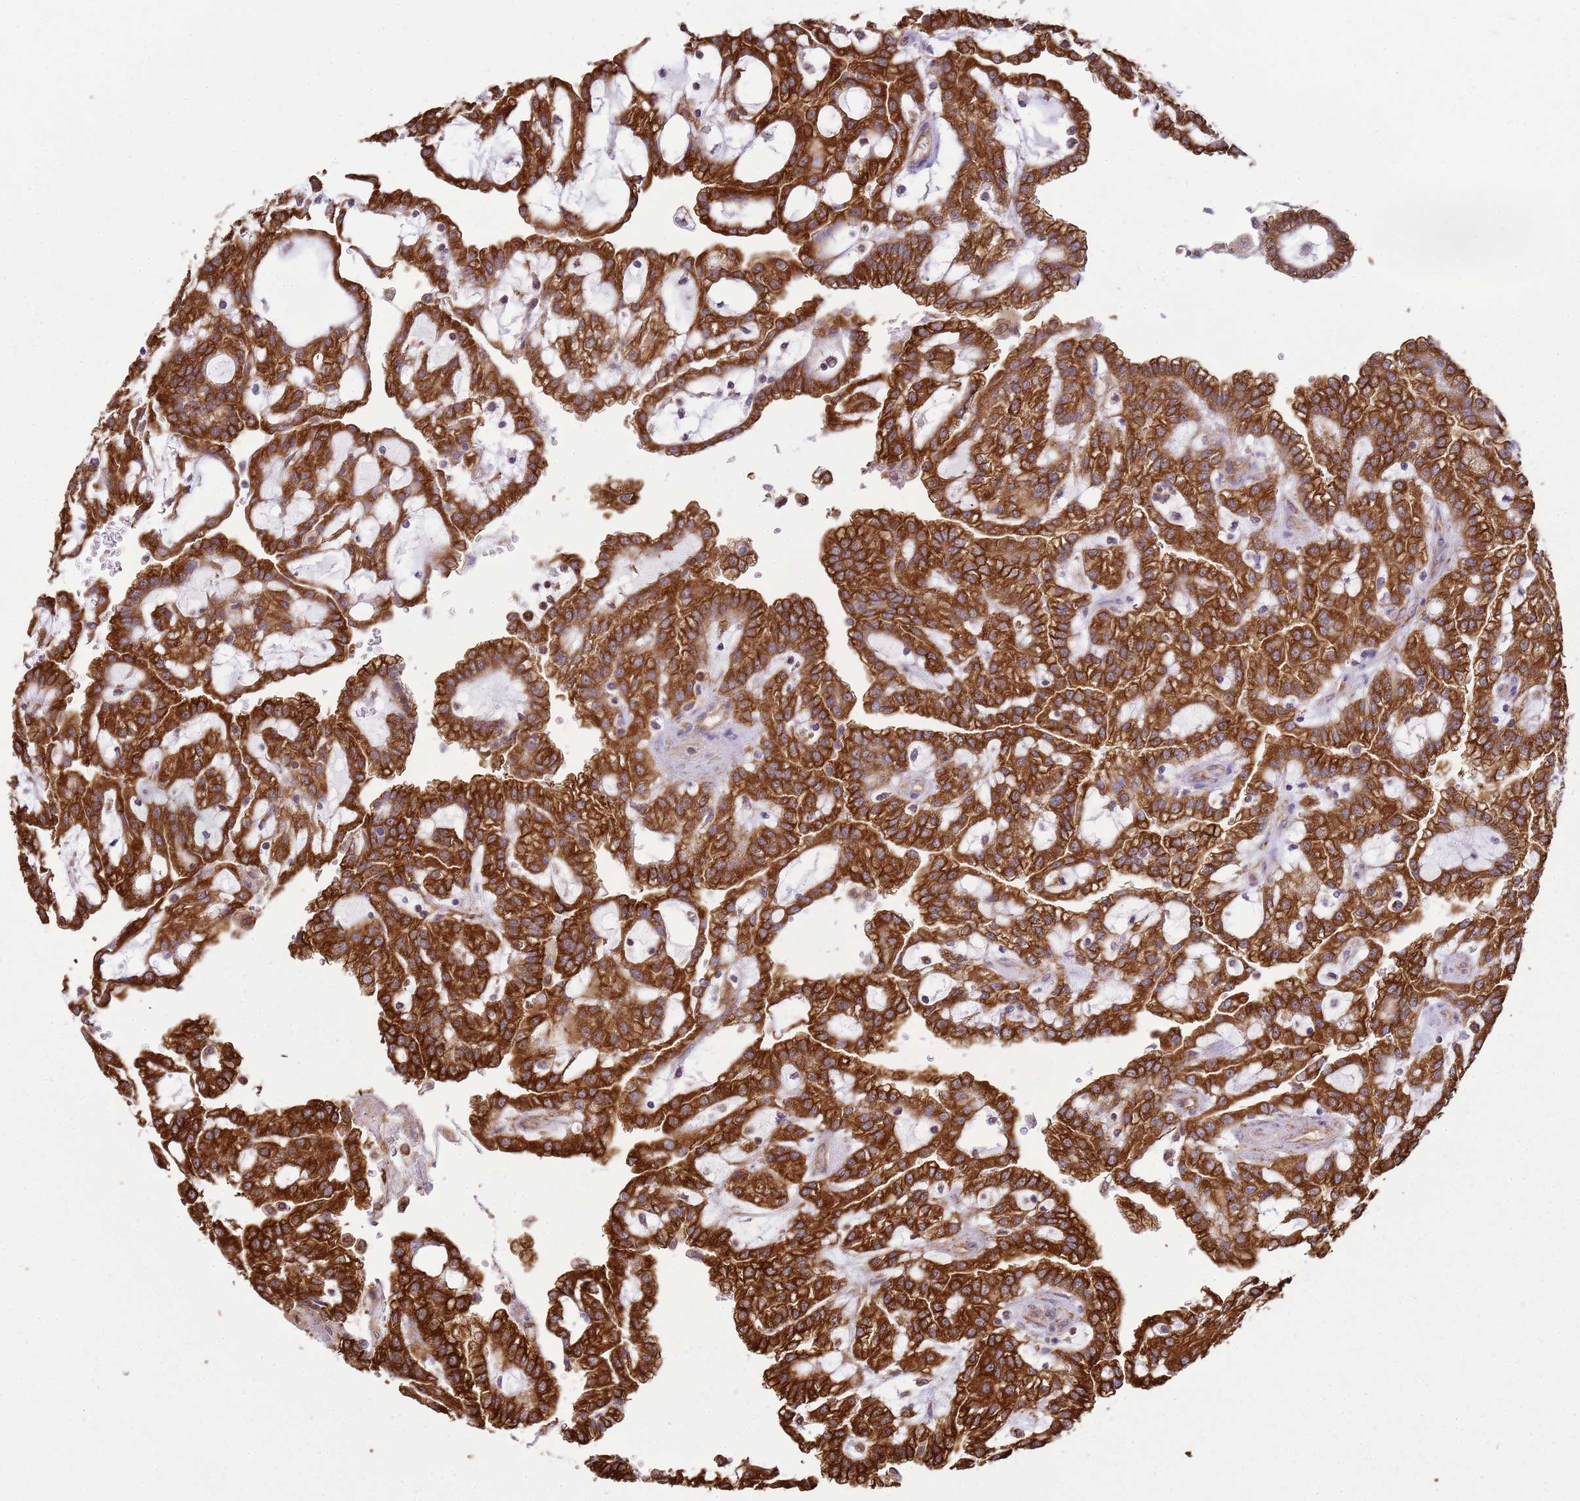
{"staining": {"intensity": "strong", "quantity": ">75%", "location": "cytoplasmic/membranous"}, "tissue": "renal cancer", "cell_type": "Tumor cells", "image_type": "cancer", "snomed": [{"axis": "morphology", "description": "Adenocarcinoma, NOS"}, {"axis": "topography", "description": "Kidney"}], "caption": "There is high levels of strong cytoplasmic/membranous positivity in tumor cells of renal cancer (adenocarcinoma), as demonstrated by immunohistochemical staining (brown color).", "gene": "GABRE", "patient": {"sex": "male", "age": 63}}